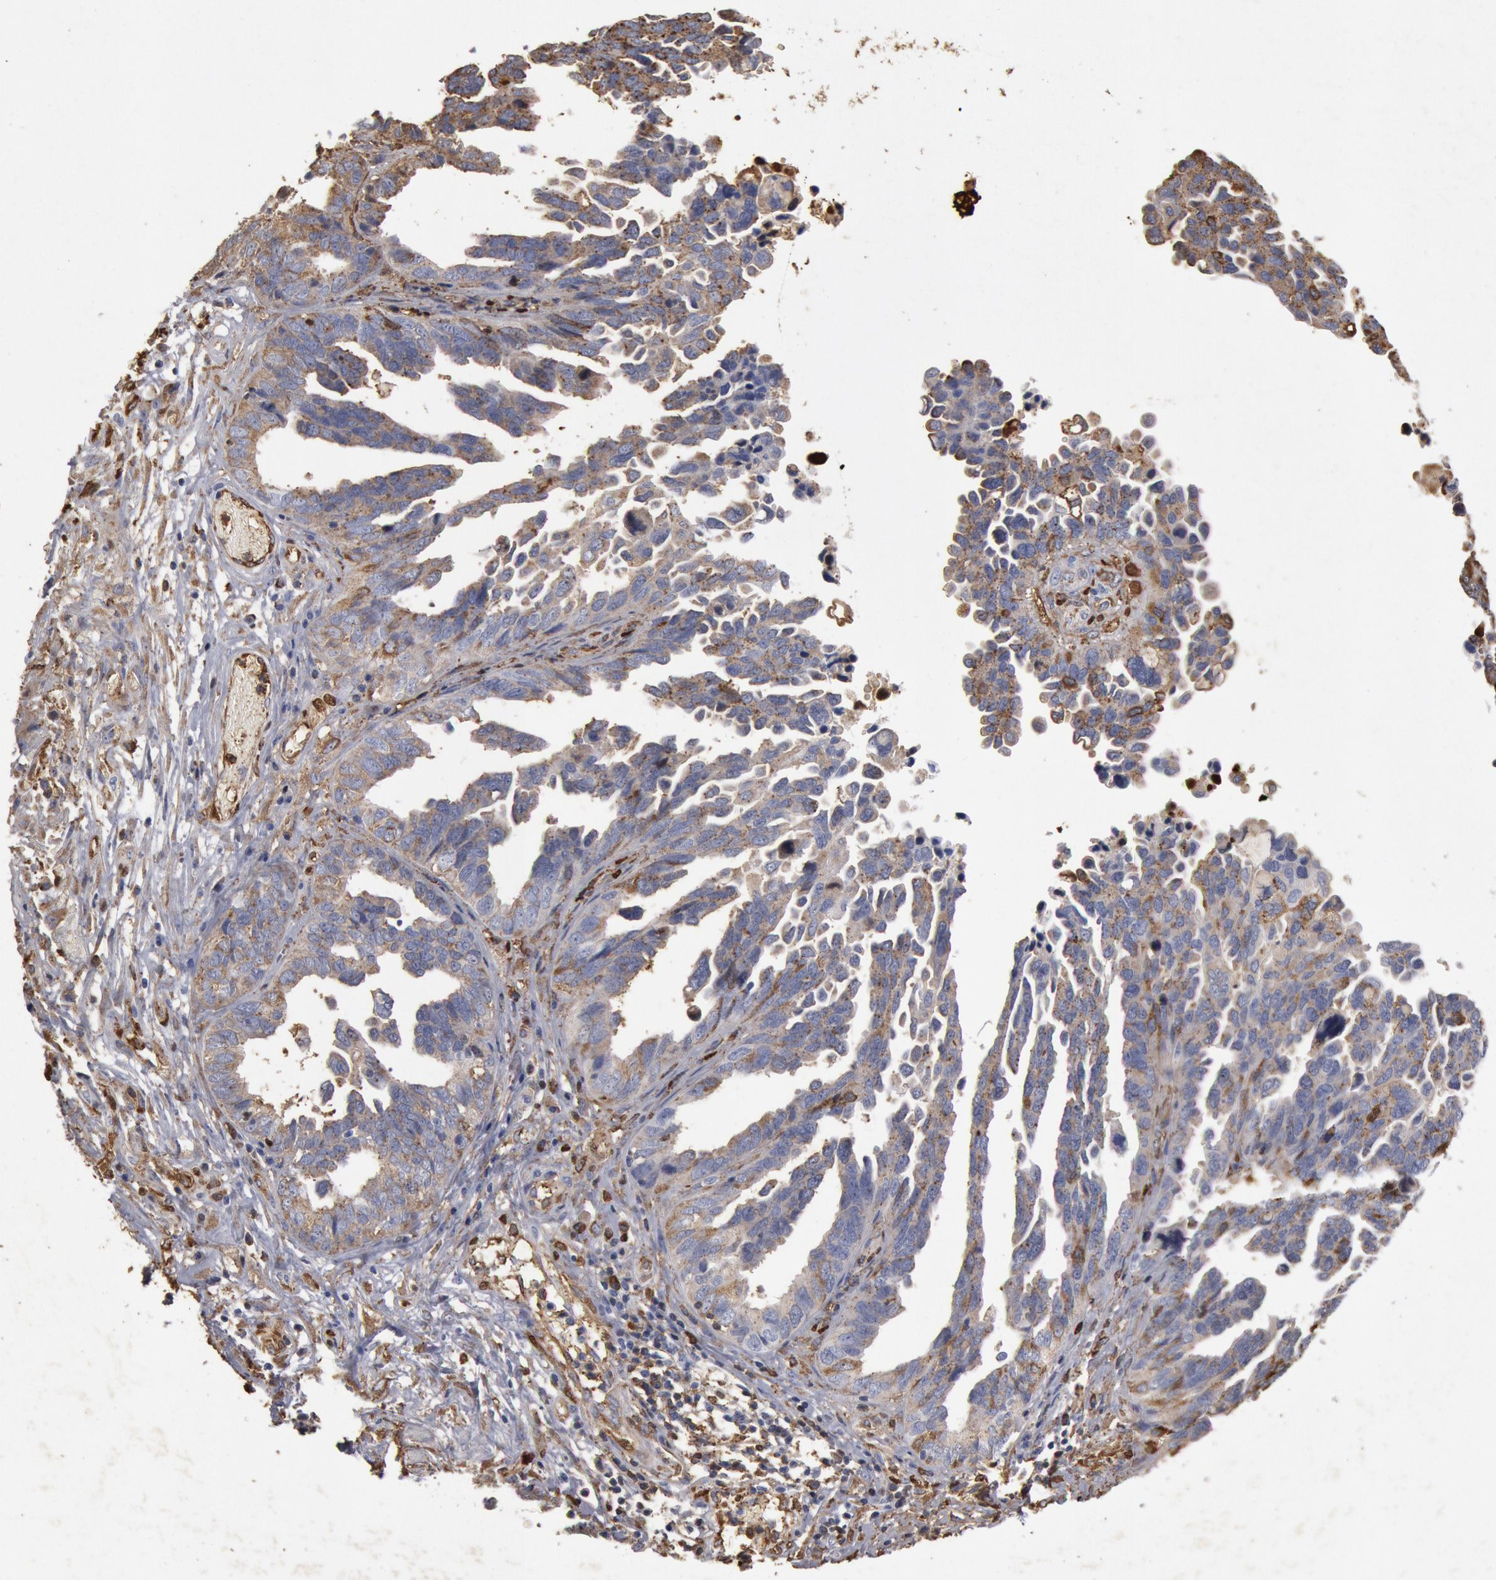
{"staining": {"intensity": "moderate", "quantity": ">75%", "location": "cytoplasmic/membranous"}, "tissue": "ovarian cancer", "cell_type": "Tumor cells", "image_type": "cancer", "snomed": [{"axis": "morphology", "description": "Cystadenocarcinoma, serous, NOS"}, {"axis": "topography", "description": "Ovary"}], "caption": "The immunohistochemical stain labels moderate cytoplasmic/membranous positivity in tumor cells of serous cystadenocarcinoma (ovarian) tissue.", "gene": "FOXA2", "patient": {"sex": "female", "age": 64}}